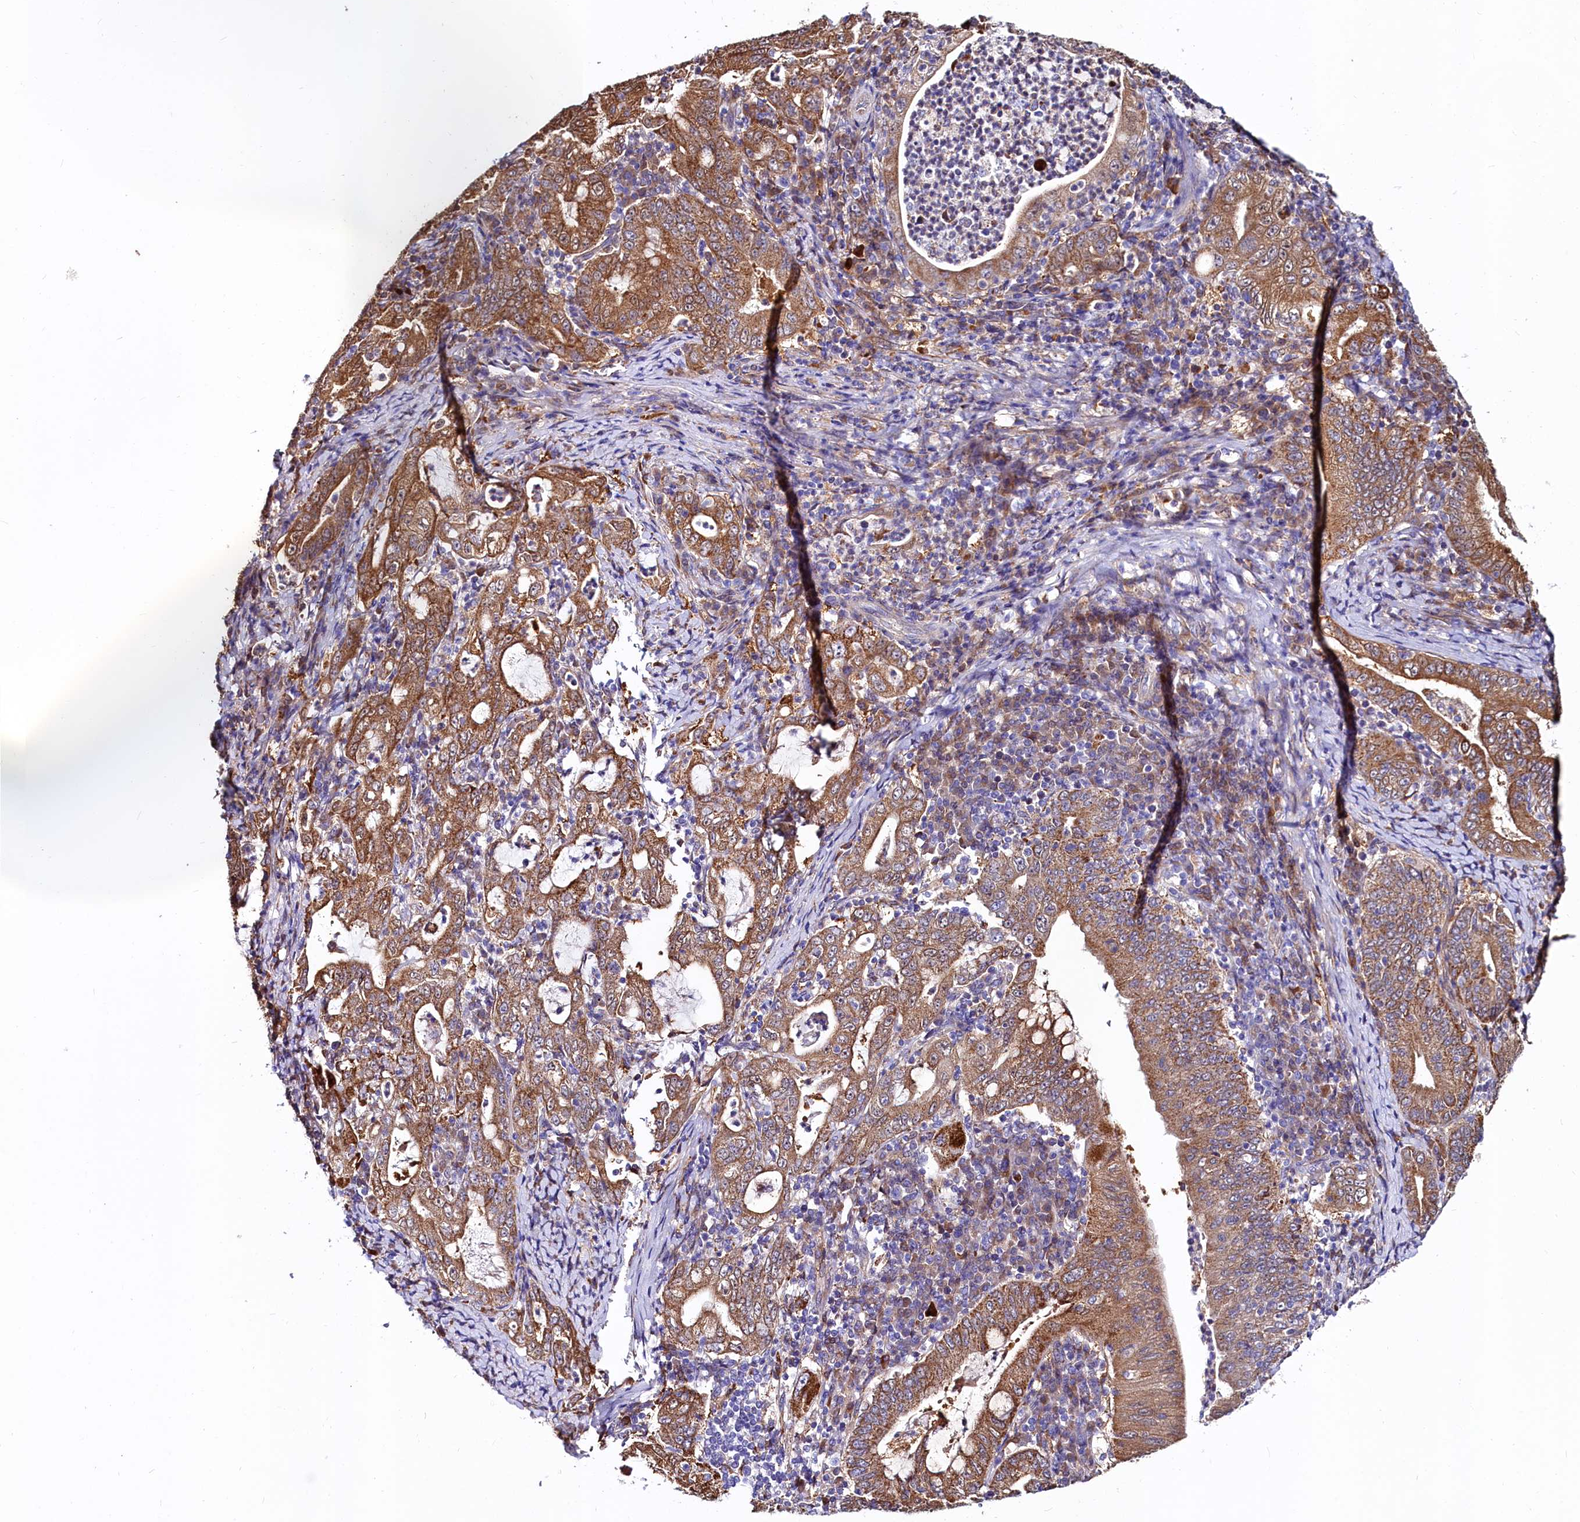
{"staining": {"intensity": "moderate", "quantity": ">75%", "location": "cytoplasmic/membranous"}, "tissue": "stomach cancer", "cell_type": "Tumor cells", "image_type": "cancer", "snomed": [{"axis": "morphology", "description": "Normal tissue, NOS"}, {"axis": "morphology", "description": "Adenocarcinoma, NOS"}, {"axis": "topography", "description": "Esophagus"}, {"axis": "topography", "description": "Stomach, upper"}, {"axis": "topography", "description": "Peripheral nerve tissue"}], "caption": "Immunohistochemistry (IHC) image of neoplastic tissue: stomach adenocarcinoma stained using IHC reveals medium levels of moderate protein expression localized specifically in the cytoplasmic/membranous of tumor cells, appearing as a cytoplasmic/membranous brown color.", "gene": "ASTE1", "patient": {"sex": "male", "age": 62}}